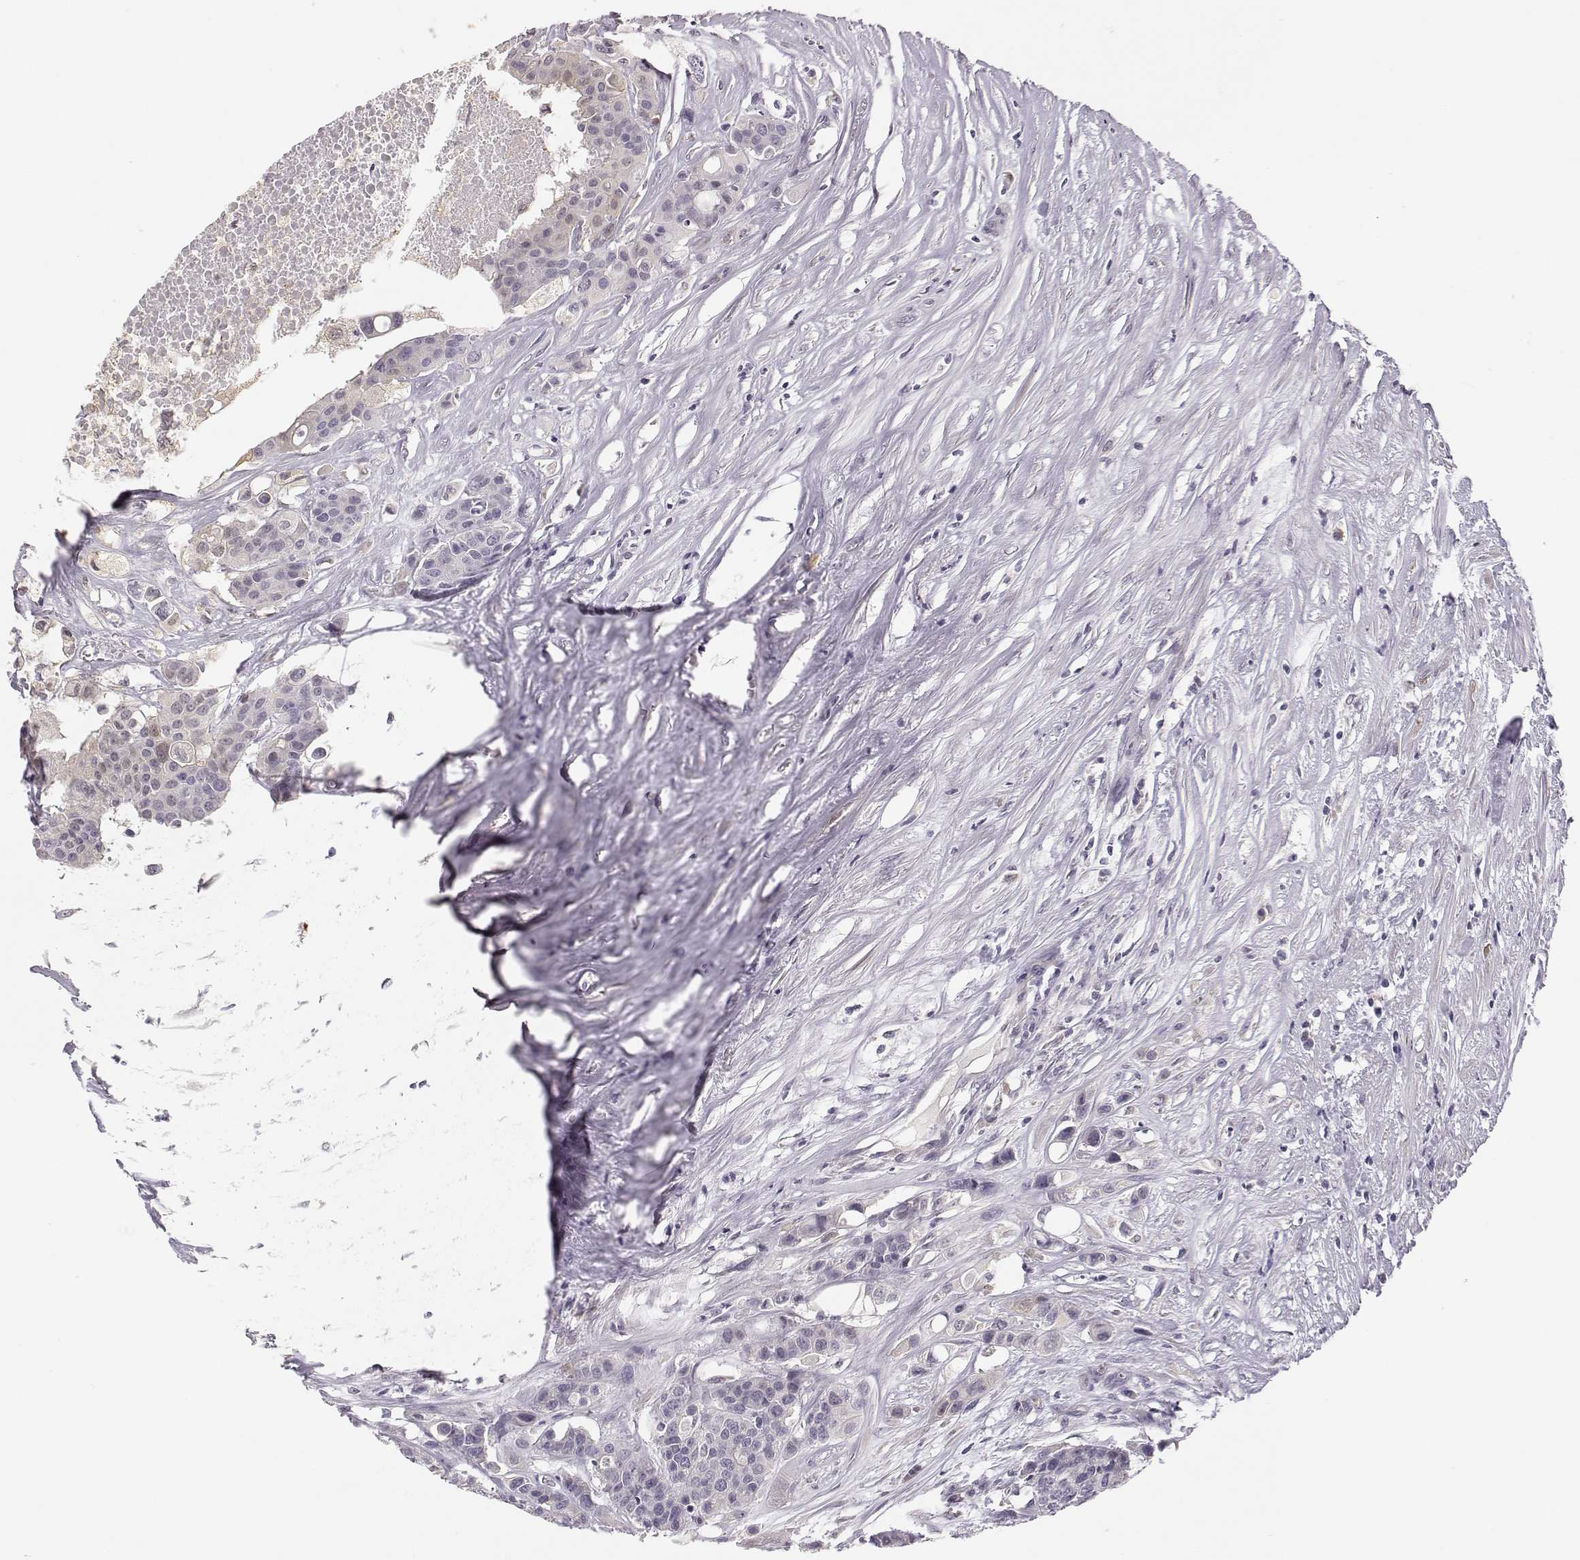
{"staining": {"intensity": "weak", "quantity": "<25%", "location": "cytoplasmic/membranous"}, "tissue": "carcinoid", "cell_type": "Tumor cells", "image_type": "cancer", "snomed": [{"axis": "morphology", "description": "Carcinoid, malignant, NOS"}, {"axis": "topography", "description": "Colon"}], "caption": "Immunohistochemical staining of human carcinoid (malignant) demonstrates no significant positivity in tumor cells.", "gene": "ACSL6", "patient": {"sex": "male", "age": 81}}